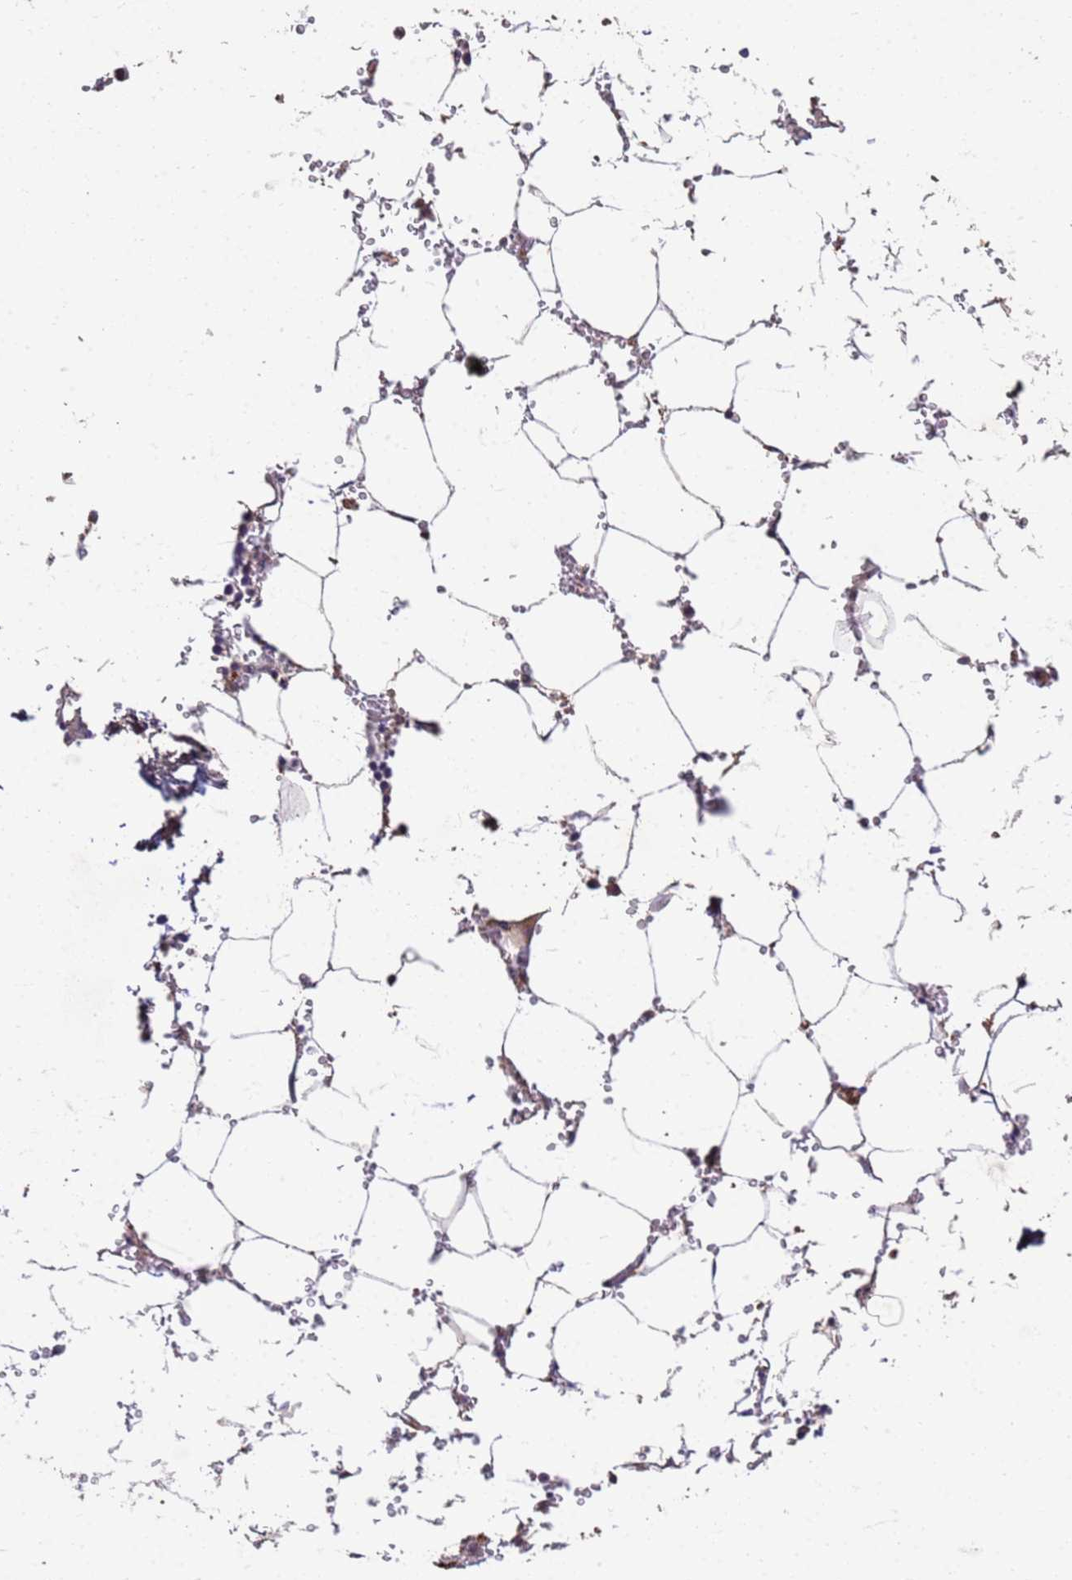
{"staining": {"intensity": "weak", "quantity": "<25%", "location": "cytoplasmic/membranous"}, "tissue": "bone marrow", "cell_type": "Hematopoietic cells", "image_type": "normal", "snomed": [{"axis": "morphology", "description": "Normal tissue, NOS"}, {"axis": "topography", "description": "Bone marrow"}], "caption": "IHC of benign bone marrow reveals no staining in hematopoietic cells.", "gene": "SLC25A15", "patient": {"sex": "male", "age": 70}}